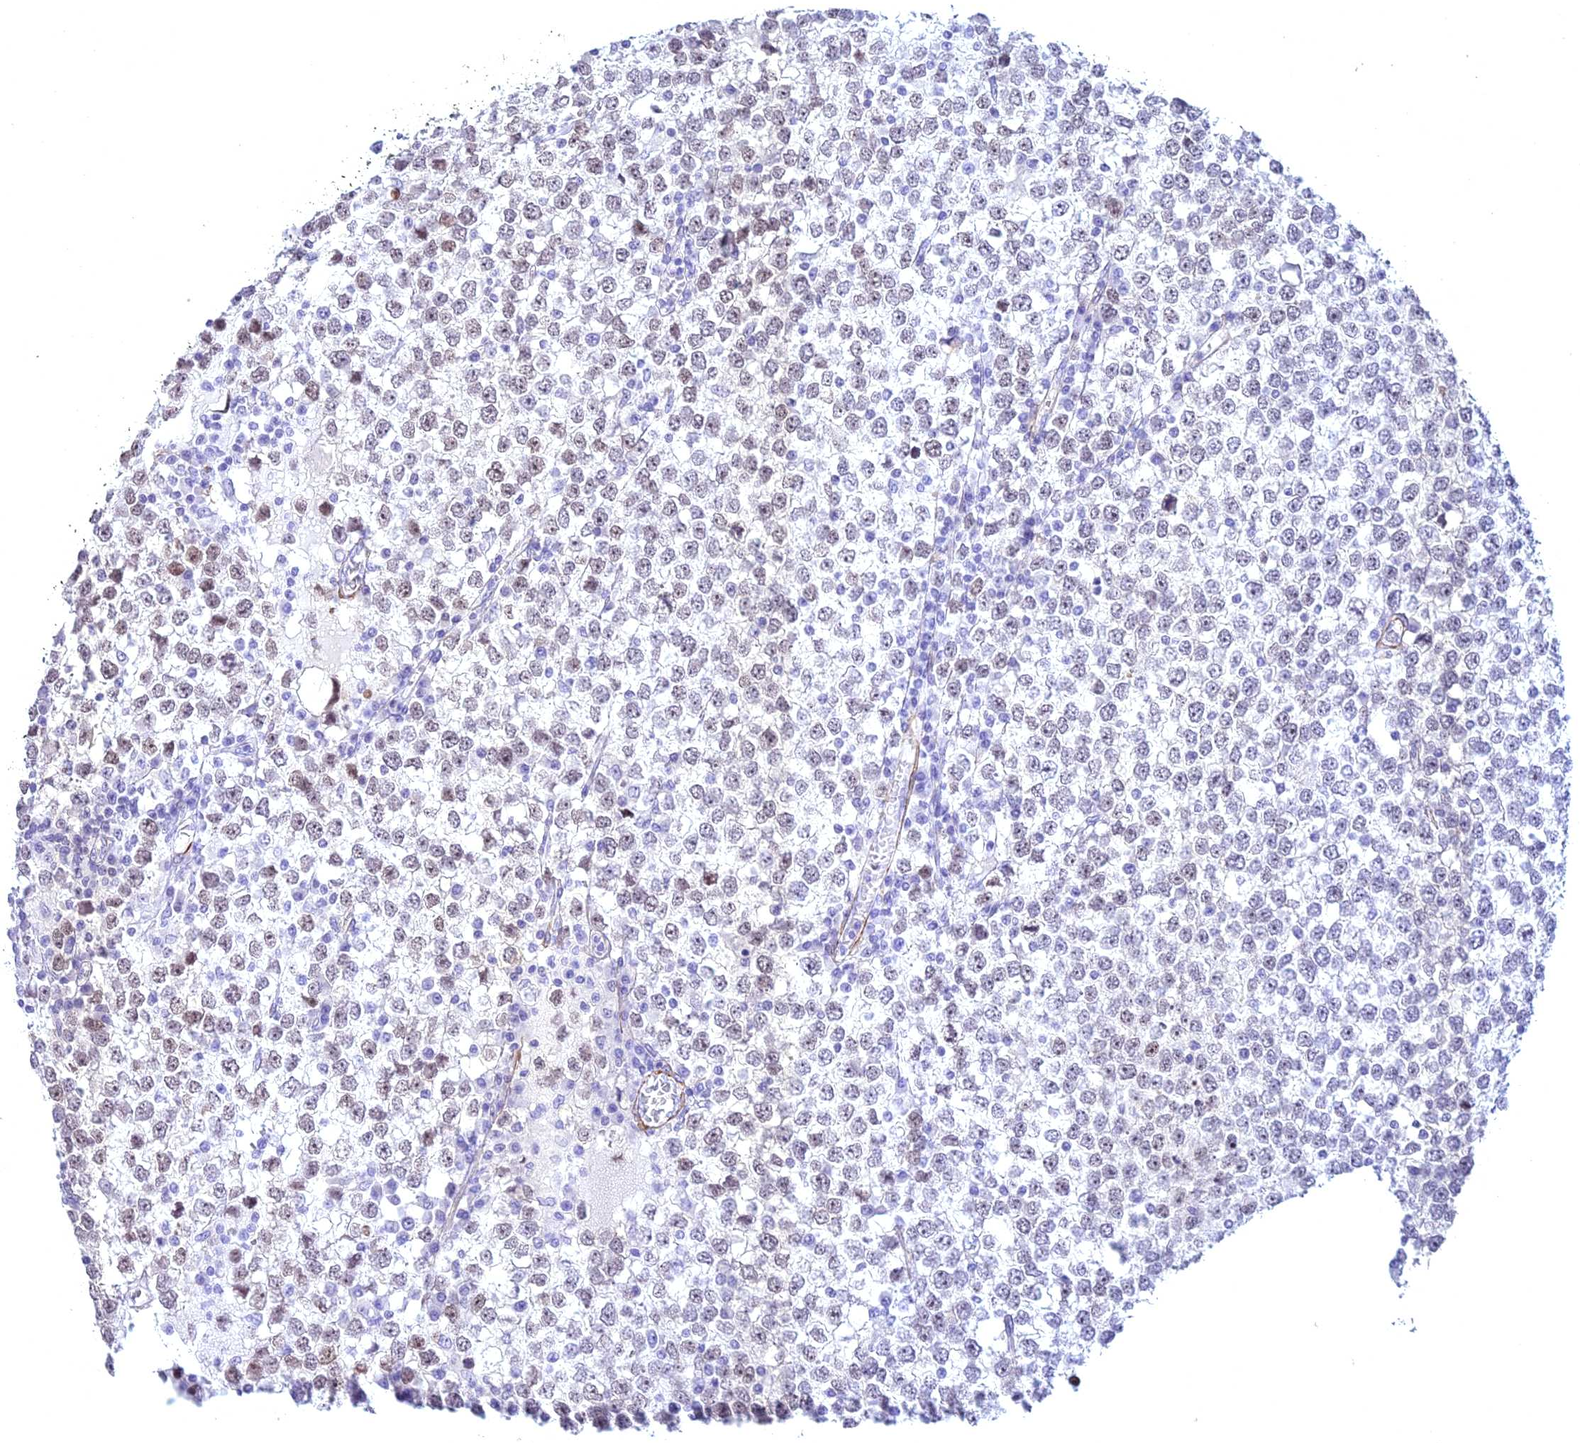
{"staining": {"intensity": "weak", "quantity": "<25%", "location": "nuclear"}, "tissue": "testis cancer", "cell_type": "Tumor cells", "image_type": "cancer", "snomed": [{"axis": "morphology", "description": "Seminoma, NOS"}, {"axis": "topography", "description": "Testis"}], "caption": "This is a micrograph of IHC staining of seminoma (testis), which shows no staining in tumor cells.", "gene": "CENPV", "patient": {"sex": "male", "age": 65}}